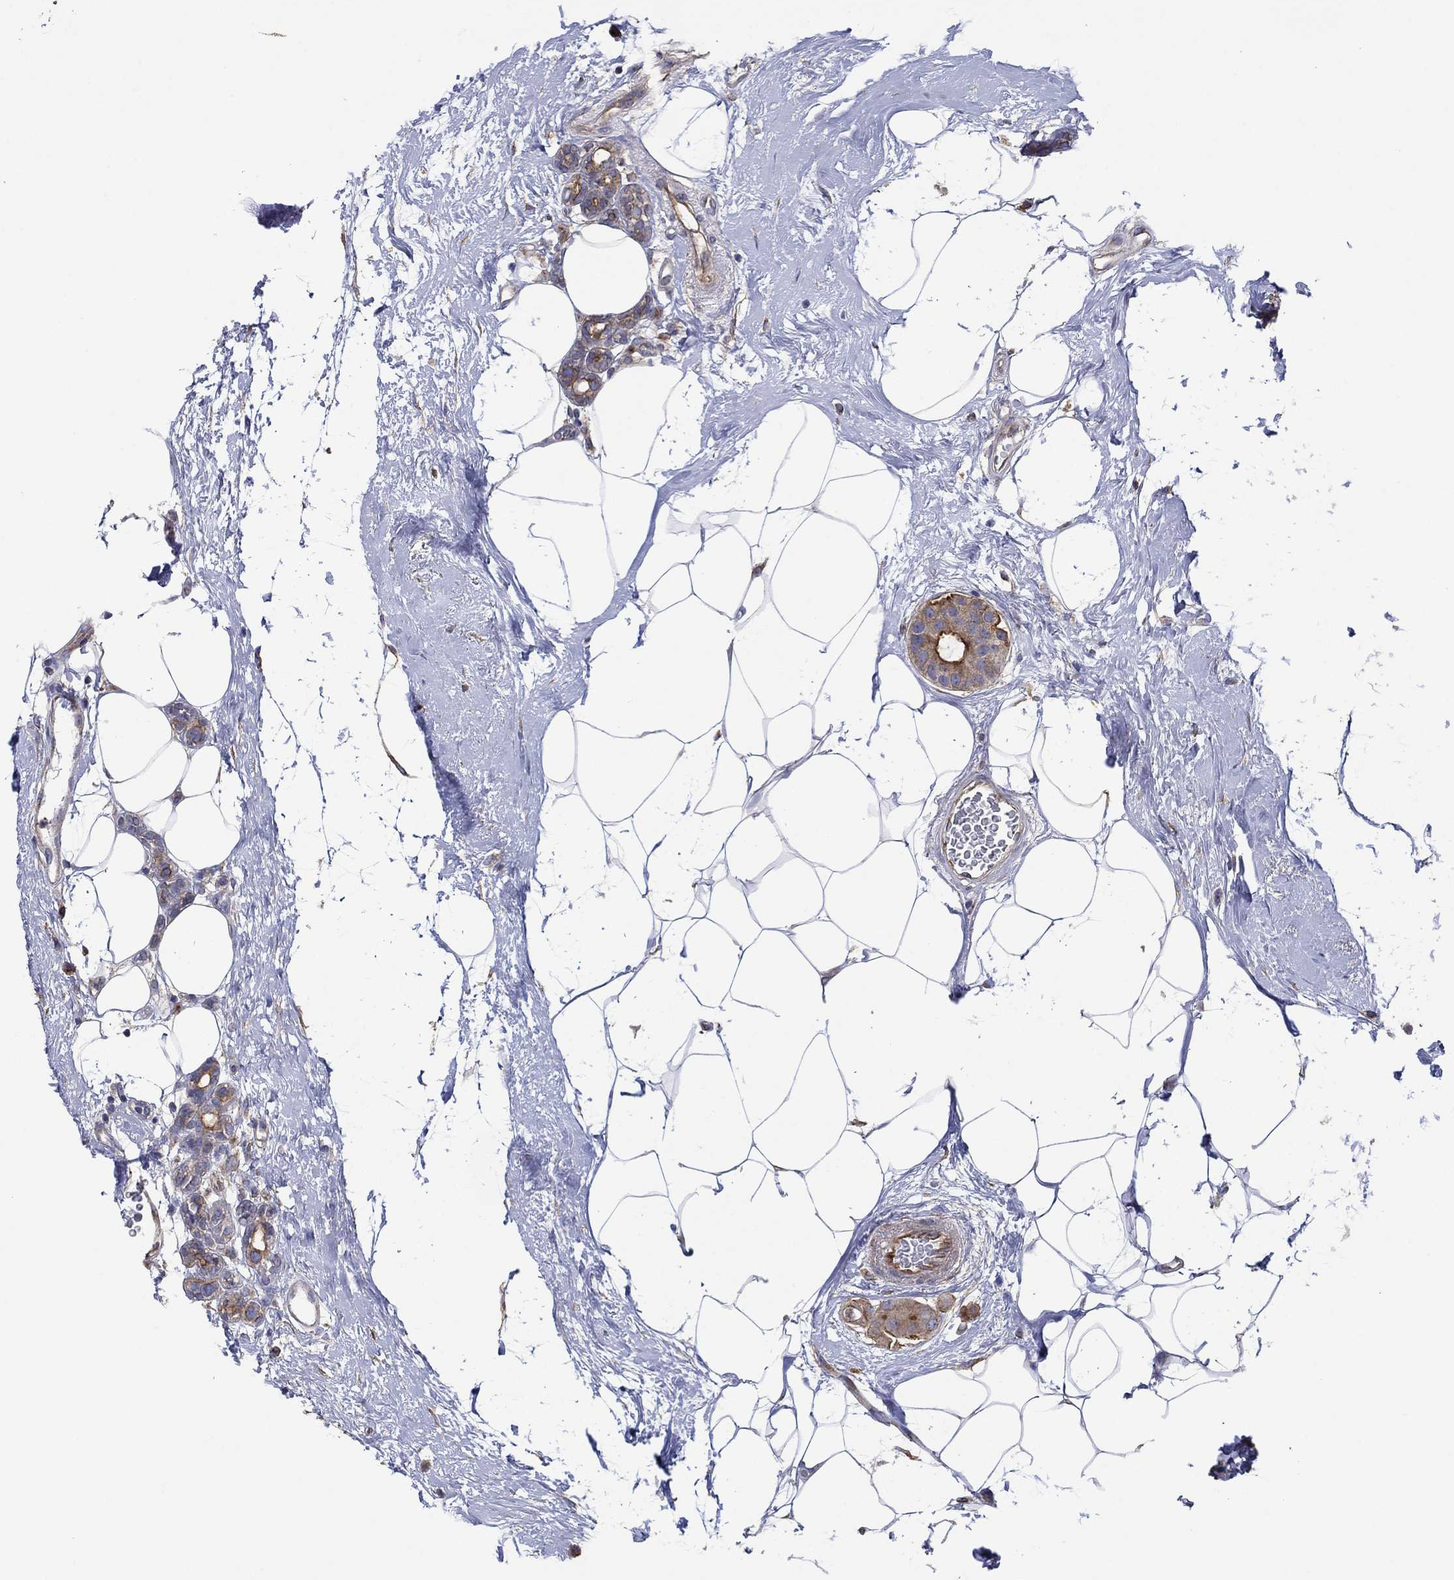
{"staining": {"intensity": "moderate", "quantity": "<25%", "location": "cytoplasmic/membranous"}, "tissue": "breast cancer", "cell_type": "Tumor cells", "image_type": "cancer", "snomed": [{"axis": "morphology", "description": "Duct carcinoma"}, {"axis": "topography", "description": "Breast"}], "caption": "The image demonstrates a brown stain indicating the presence of a protein in the cytoplasmic/membranous of tumor cells in intraductal carcinoma (breast).", "gene": "TPRN", "patient": {"sex": "female", "age": 45}}